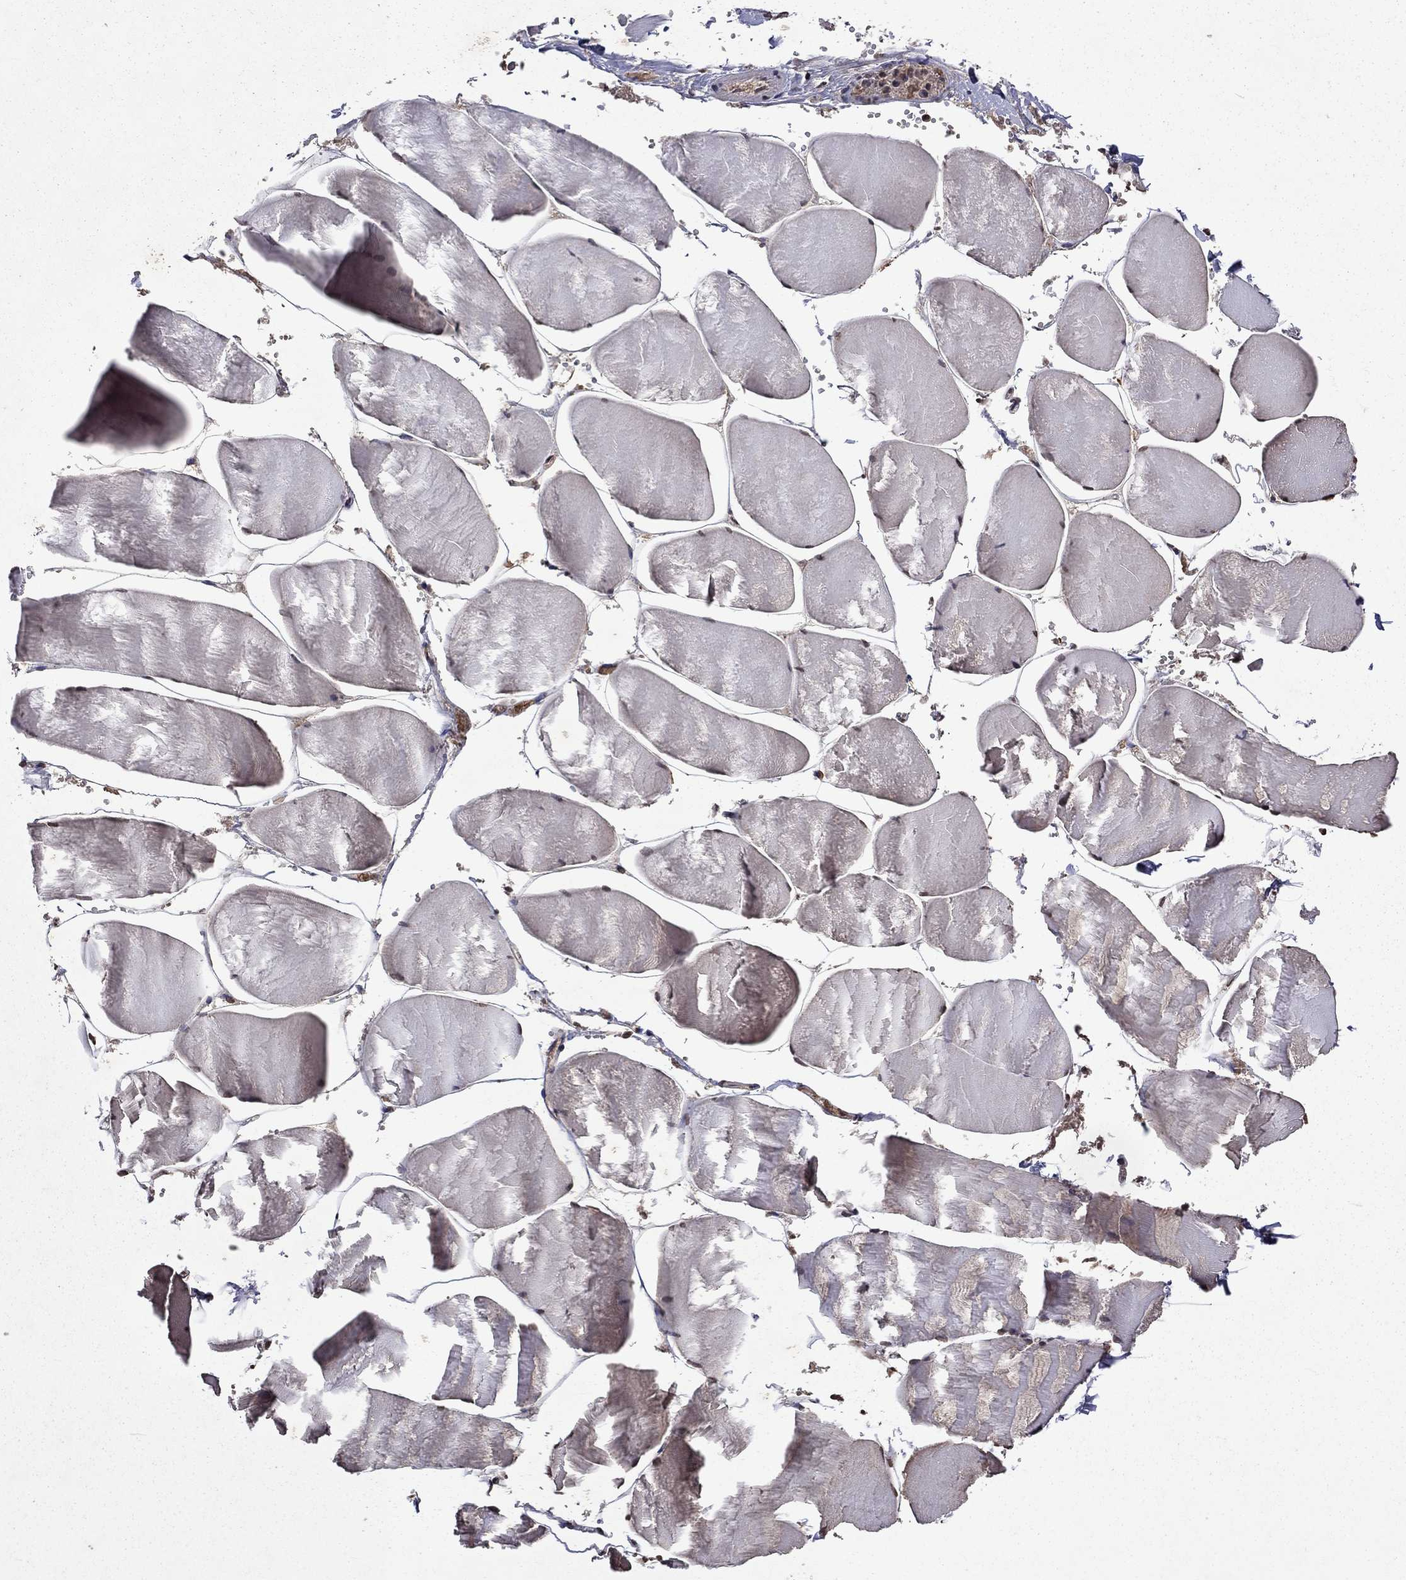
{"staining": {"intensity": "negative", "quantity": "none", "location": "none"}, "tissue": "skeletal muscle", "cell_type": "Myocytes", "image_type": "normal", "snomed": [{"axis": "morphology", "description": "Normal tissue, NOS"}, {"axis": "morphology", "description": "Malignant melanoma, Metastatic site"}, {"axis": "topography", "description": "Skeletal muscle"}], "caption": "This is an immunohistochemistry histopathology image of unremarkable skeletal muscle. There is no positivity in myocytes.", "gene": "NLGN1", "patient": {"sex": "male", "age": 50}}